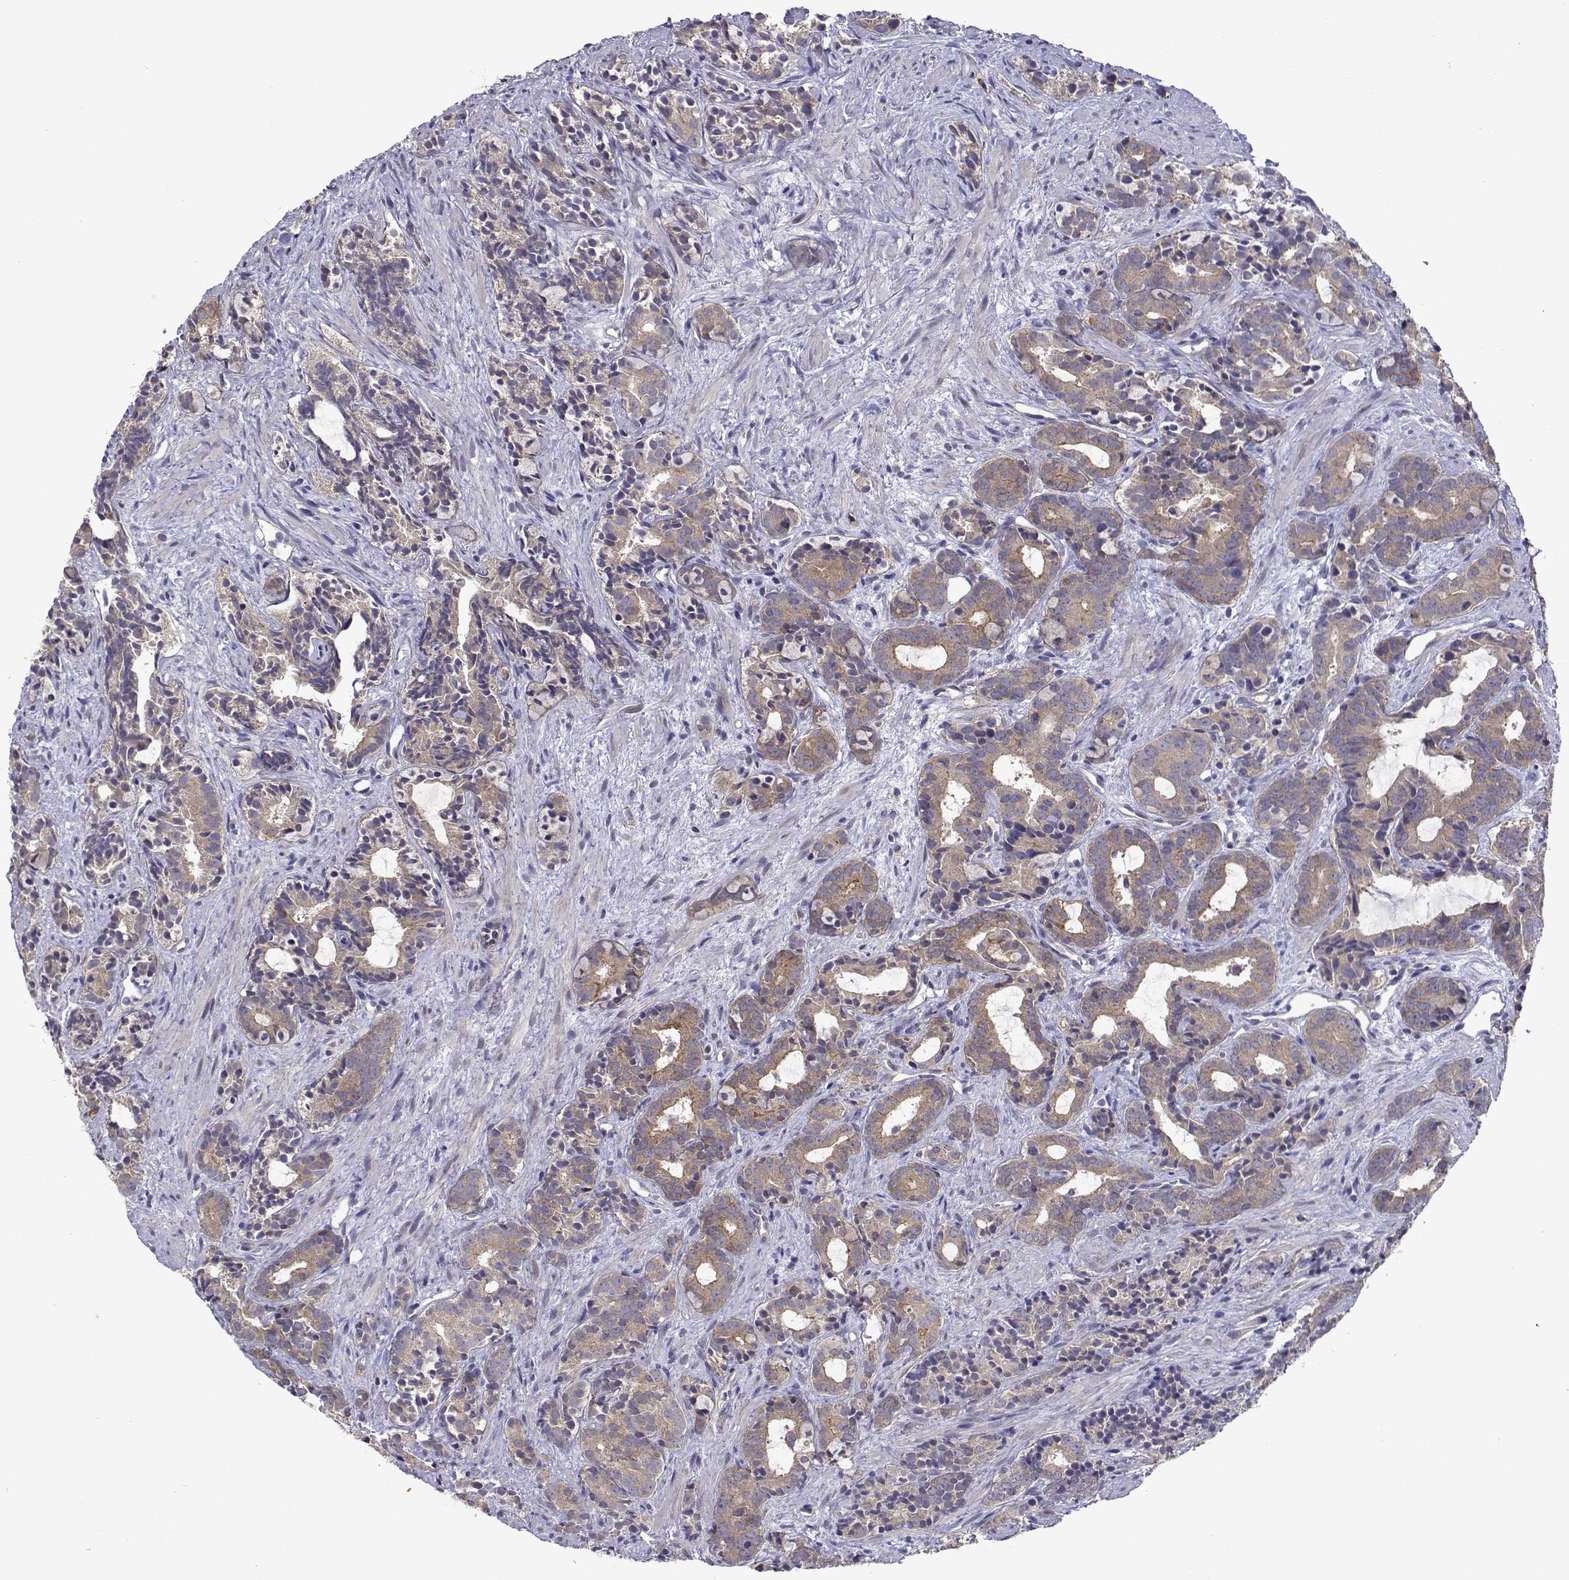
{"staining": {"intensity": "weak", "quantity": ">75%", "location": "cytoplasmic/membranous"}, "tissue": "prostate cancer", "cell_type": "Tumor cells", "image_type": "cancer", "snomed": [{"axis": "morphology", "description": "Adenocarcinoma, High grade"}, {"axis": "topography", "description": "Prostate"}], "caption": "Weak cytoplasmic/membranous protein positivity is seen in about >75% of tumor cells in prostate adenocarcinoma (high-grade).", "gene": "TARBP2", "patient": {"sex": "male", "age": 84}}